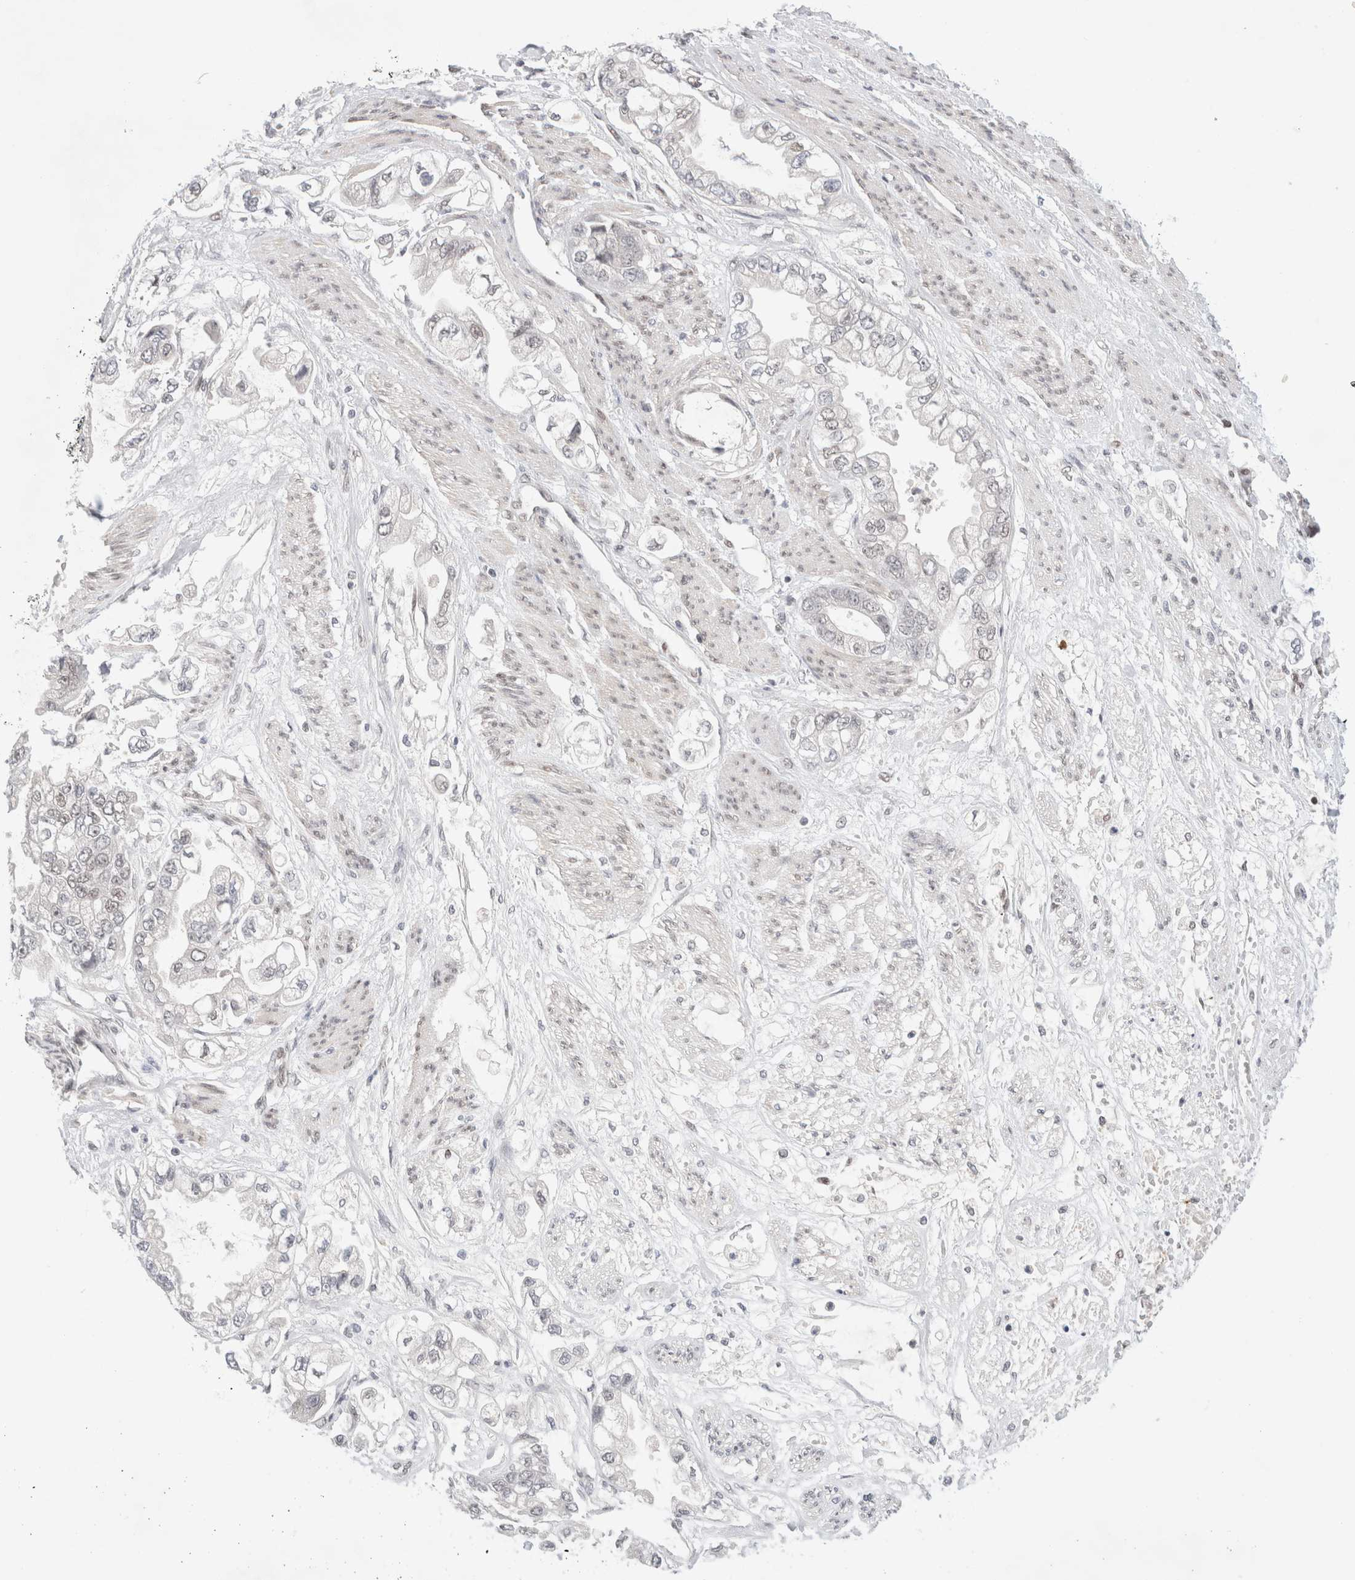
{"staining": {"intensity": "negative", "quantity": "none", "location": "none"}, "tissue": "stomach cancer", "cell_type": "Tumor cells", "image_type": "cancer", "snomed": [{"axis": "morphology", "description": "Adenocarcinoma, NOS"}, {"axis": "topography", "description": "Stomach"}], "caption": "Tumor cells show no significant positivity in stomach cancer. The staining is performed using DAB (3,3'-diaminobenzidine) brown chromogen with nuclei counter-stained in using hematoxylin.", "gene": "GATAD2A", "patient": {"sex": "male", "age": 62}}